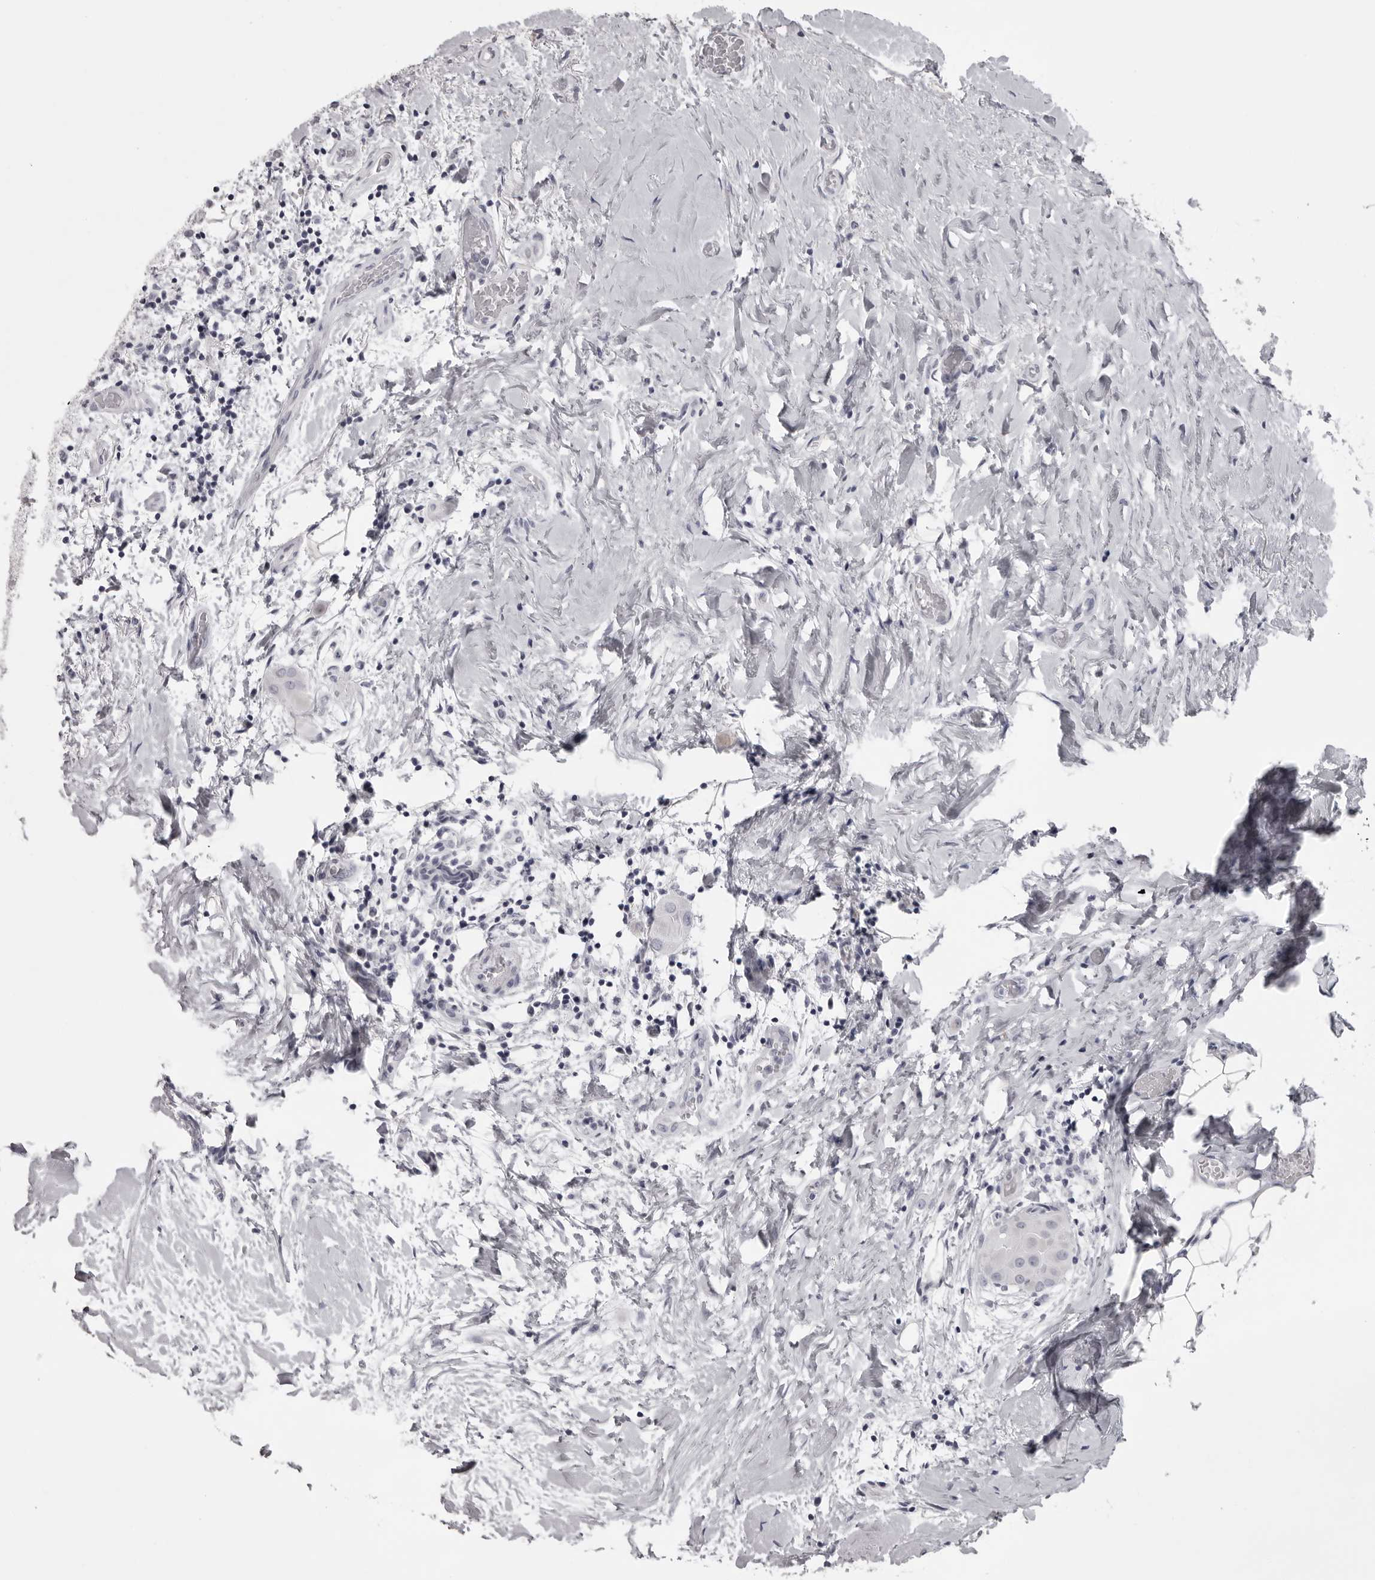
{"staining": {"intensity": "negative", "quantity": "none", "location": "none"}, "tissue": "thyroid cancer", "cell_type": "Tumor cells", "image_type": "cancer", "snomed": [{"axis": "morphology", "description": "Papillary adenocarcinoma, NOS"}, {"axis": "topography", "description": "Thyroid gland"}], "caption": "DAB immunohistochemical staining of thyroid papillary adenocarcinoma reveals no significant staining in tumor cells. (DAB IHC, high magnification).", "gene": "NUDT18", "patient": {"sex": "male", "age": 33}}